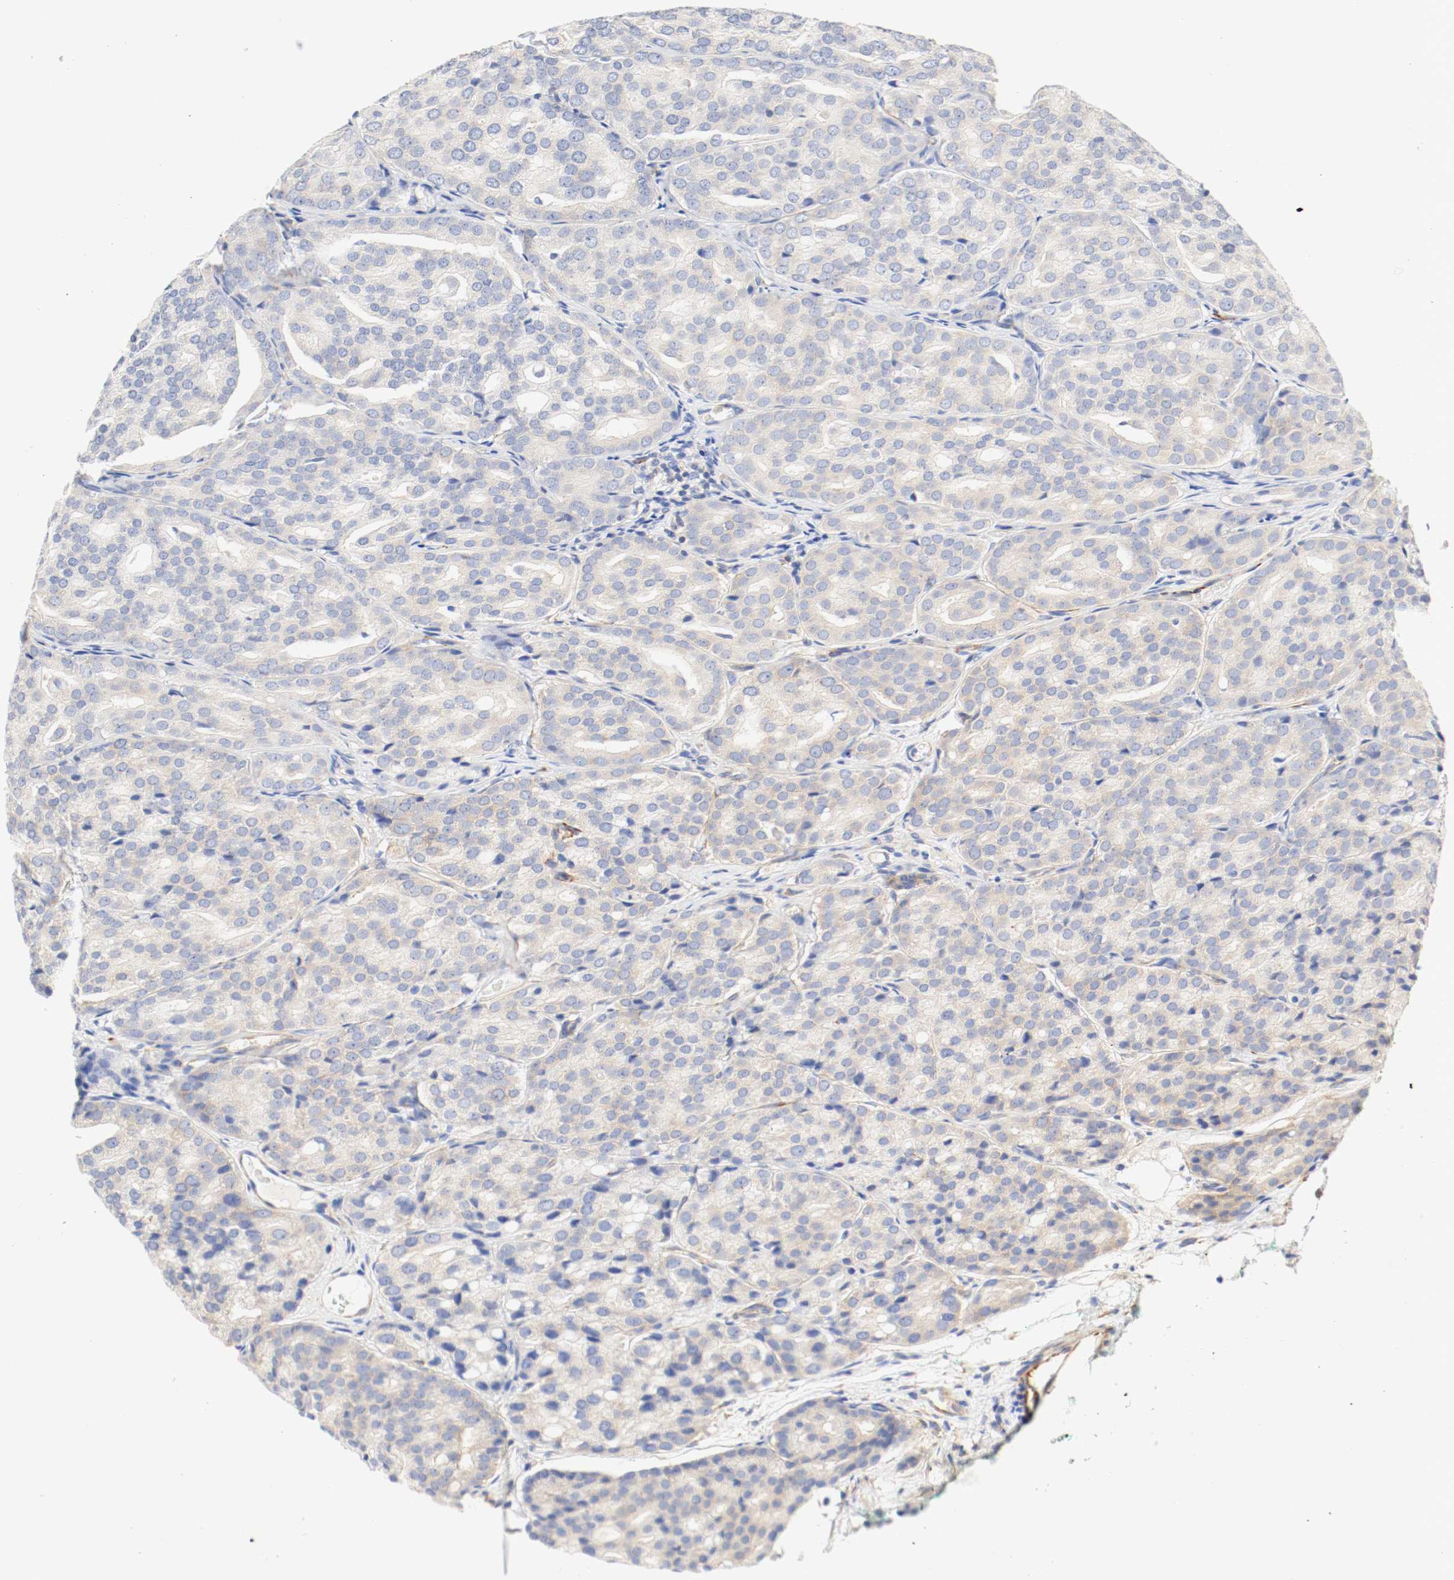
{"staining": {"intensity": "weak", "quantity": "25%-75%", "location": "cytoplasmic/membranous"}, "tissue": "prostate cancer", "cell_type": "Tumor cells", "image_type": "cancer", "snomed": [{"axis": "morphology", "description": "Adenocarcinoma, High grade"}, {"axis": "topography", "description": "Prostate"}], "caption": "Tumor cells display low levels of weak cytoplasmic/membranous expression in about 25%-75% of cells in prostate cancer.", "gene": "GIT1", "patient": {"sex": "male", "age": 64}}